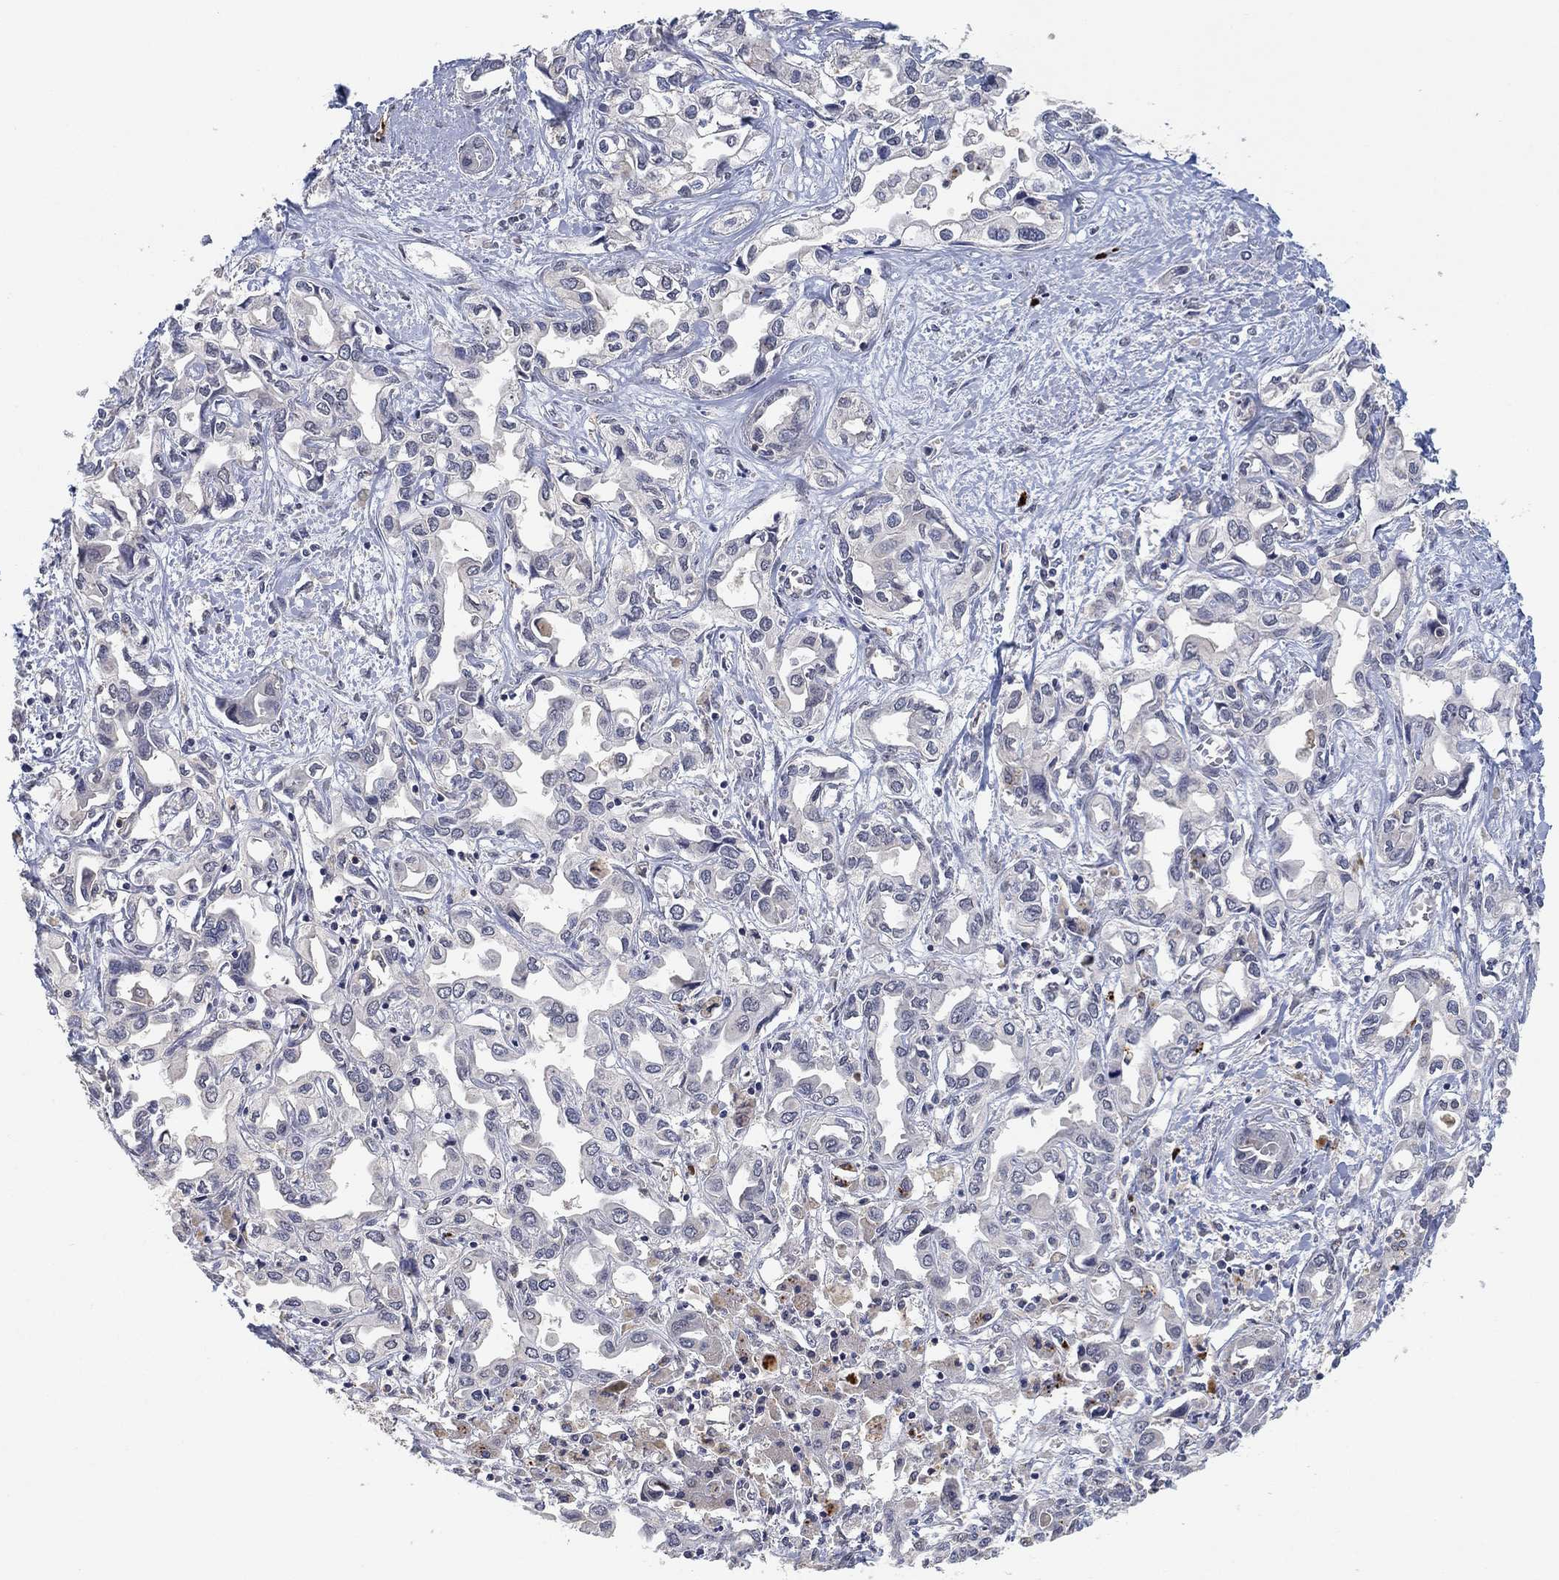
{"staining": {"intensity": "negative", "quantity": "none", "location": "none"}, "tissue": "liver cancer", "cell_type": "Tumor cells", "image_type": "cancer", "snomed": [{"axis": "morphology", "description": "Cholangiocarcinoma"}, {"axis": "topography", "description": "Liver"}], "caption": "Human liver cholangiocarcinoma stained for a protein using immunohistochemistry (IHC) shows no positivity in tumor cells.", "gene": "CCDC43", "patient": {"sex": "female", "age": 64}}